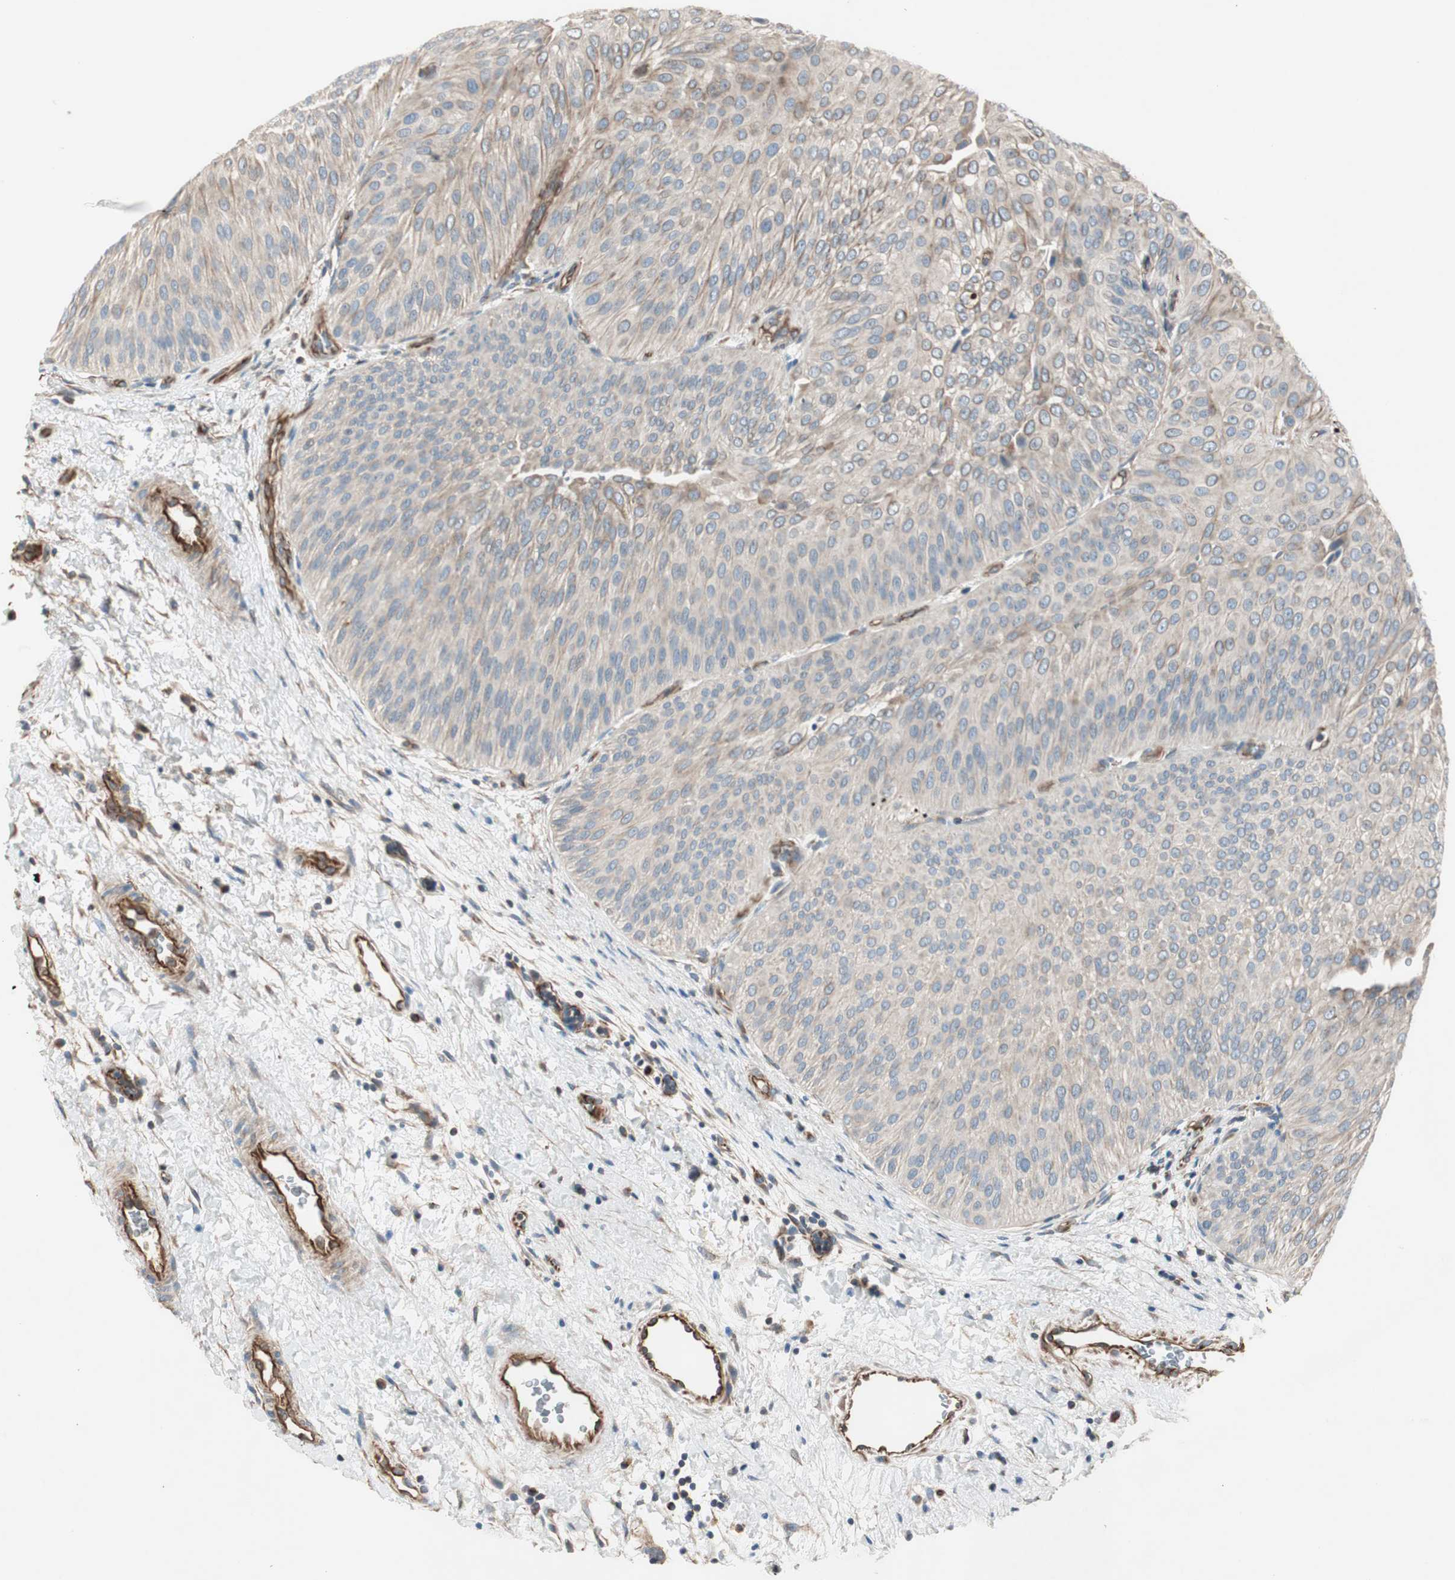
{"staining": {"intensity": "weak", "quantity": "25%-75%", "location": "cytoplasmic/membranous"}, "tissue": "urothelial cancer", "cell_type": "Tumor cells", "image_type": "cancer", "snomed": [{"axis": "morphology", "description": "Urothelial carcinoma, Low grade"}, {"axis": "topography", "description": "Urinary bladder"}], "caption": "Immunohistochemical staining of human urothelial carcinoma (low-grade) displays low levels of weak cytoplasmic/membranous protein positivity in approximately 25%-75% of tumor cells. (DAB = brown stain, brightfield microscopy at high magnification).", "gene": "SRCIN1", "patient": {"sex": "female", "age": 60}}